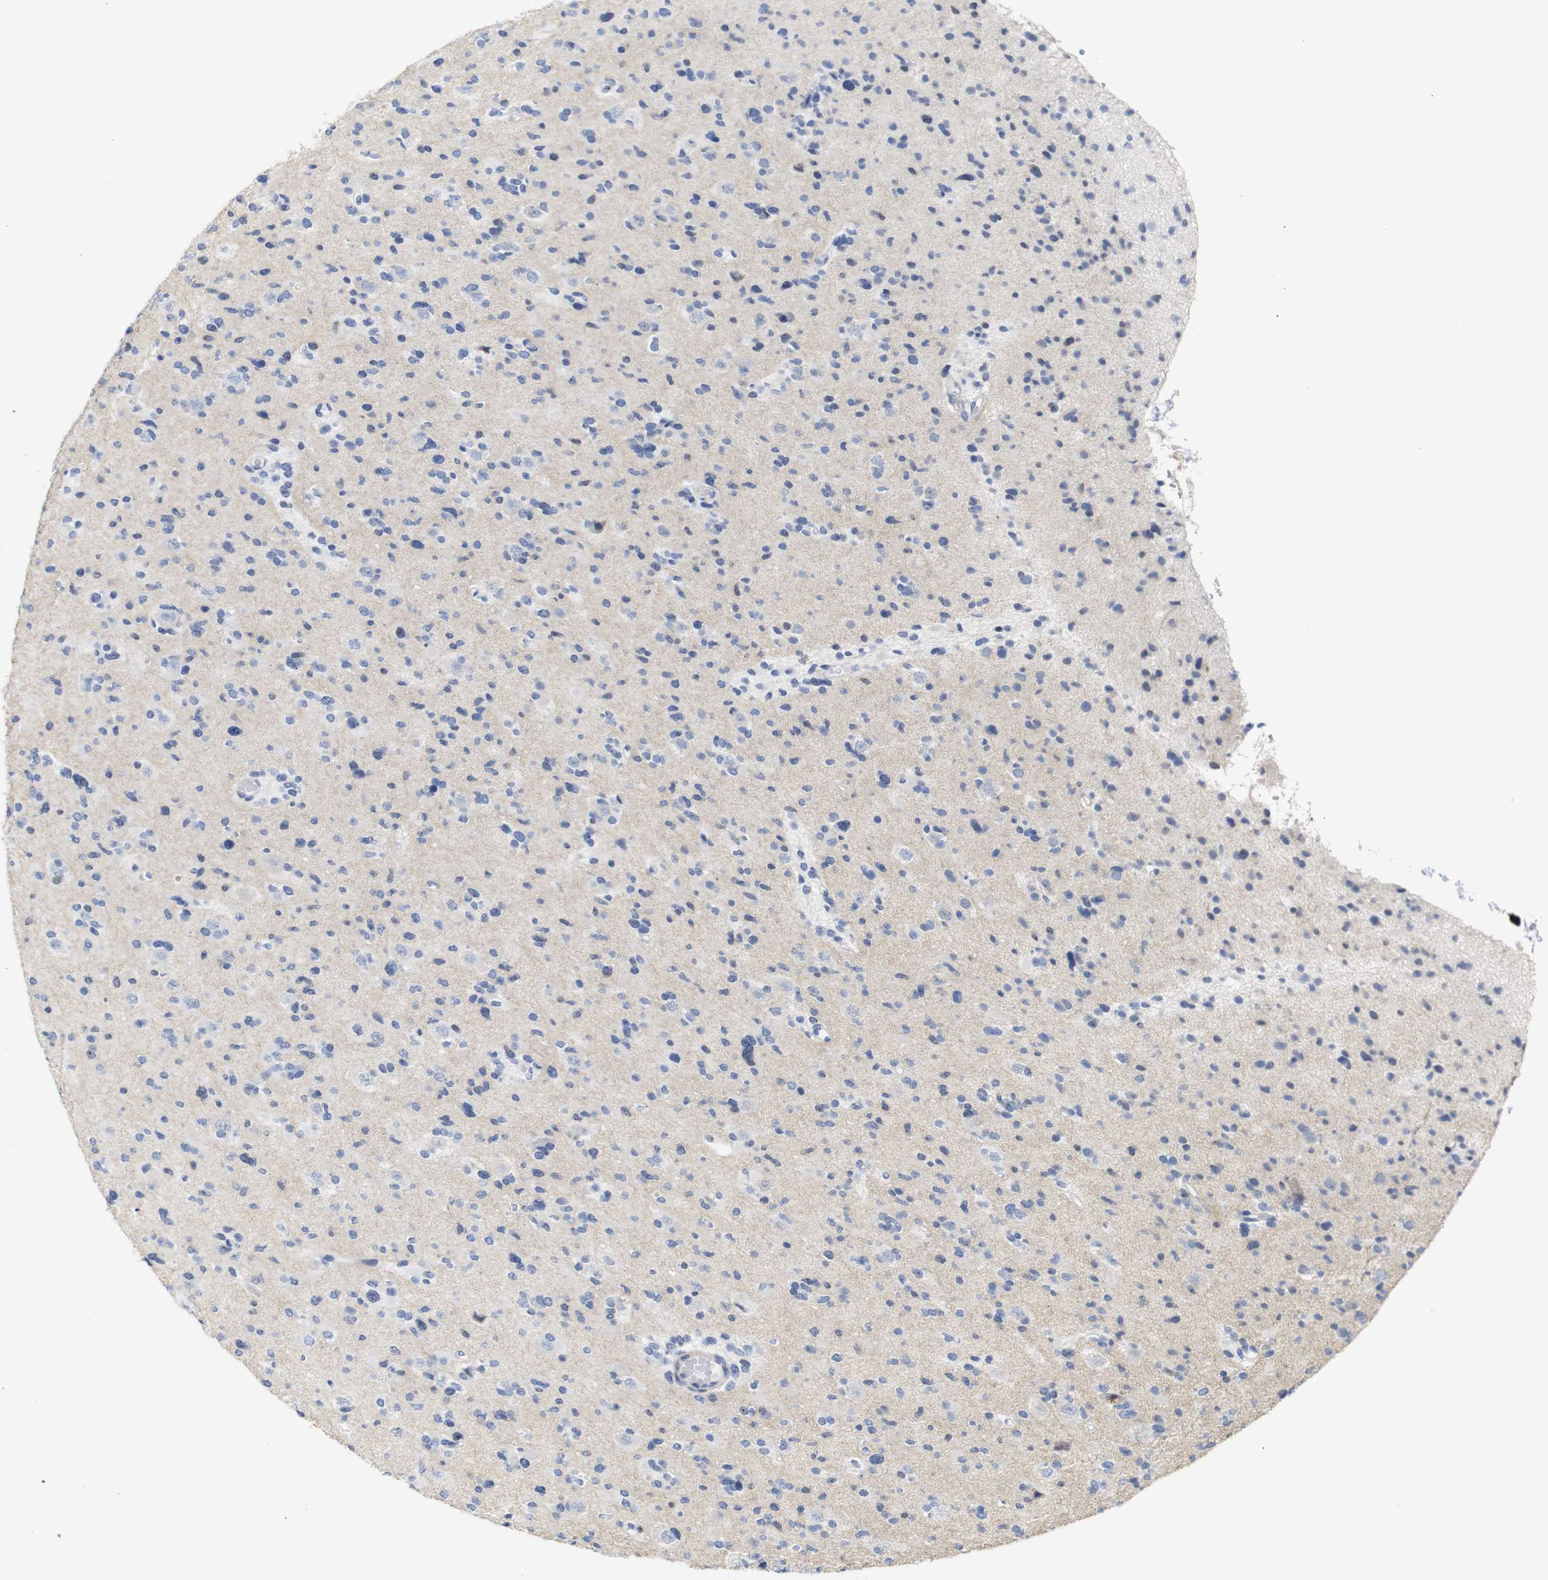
{"staining": {"intensity": "negative", "quantity": "none", "location": "none"}, "tissue": "glioma", "cell_type": "Tumor cells", "image_type": "cancer", "snomed": [{"axis": "morphology", "description": "Glioma, malignant, Low grade"}, {"axis": "topography", "description": "Brain"}], "caption": "Micrograph shows no protein staining in tumor cells of glioma tissue.", "gene": "TCEAL9", "patient": {"sex": "female", "age": 22}}